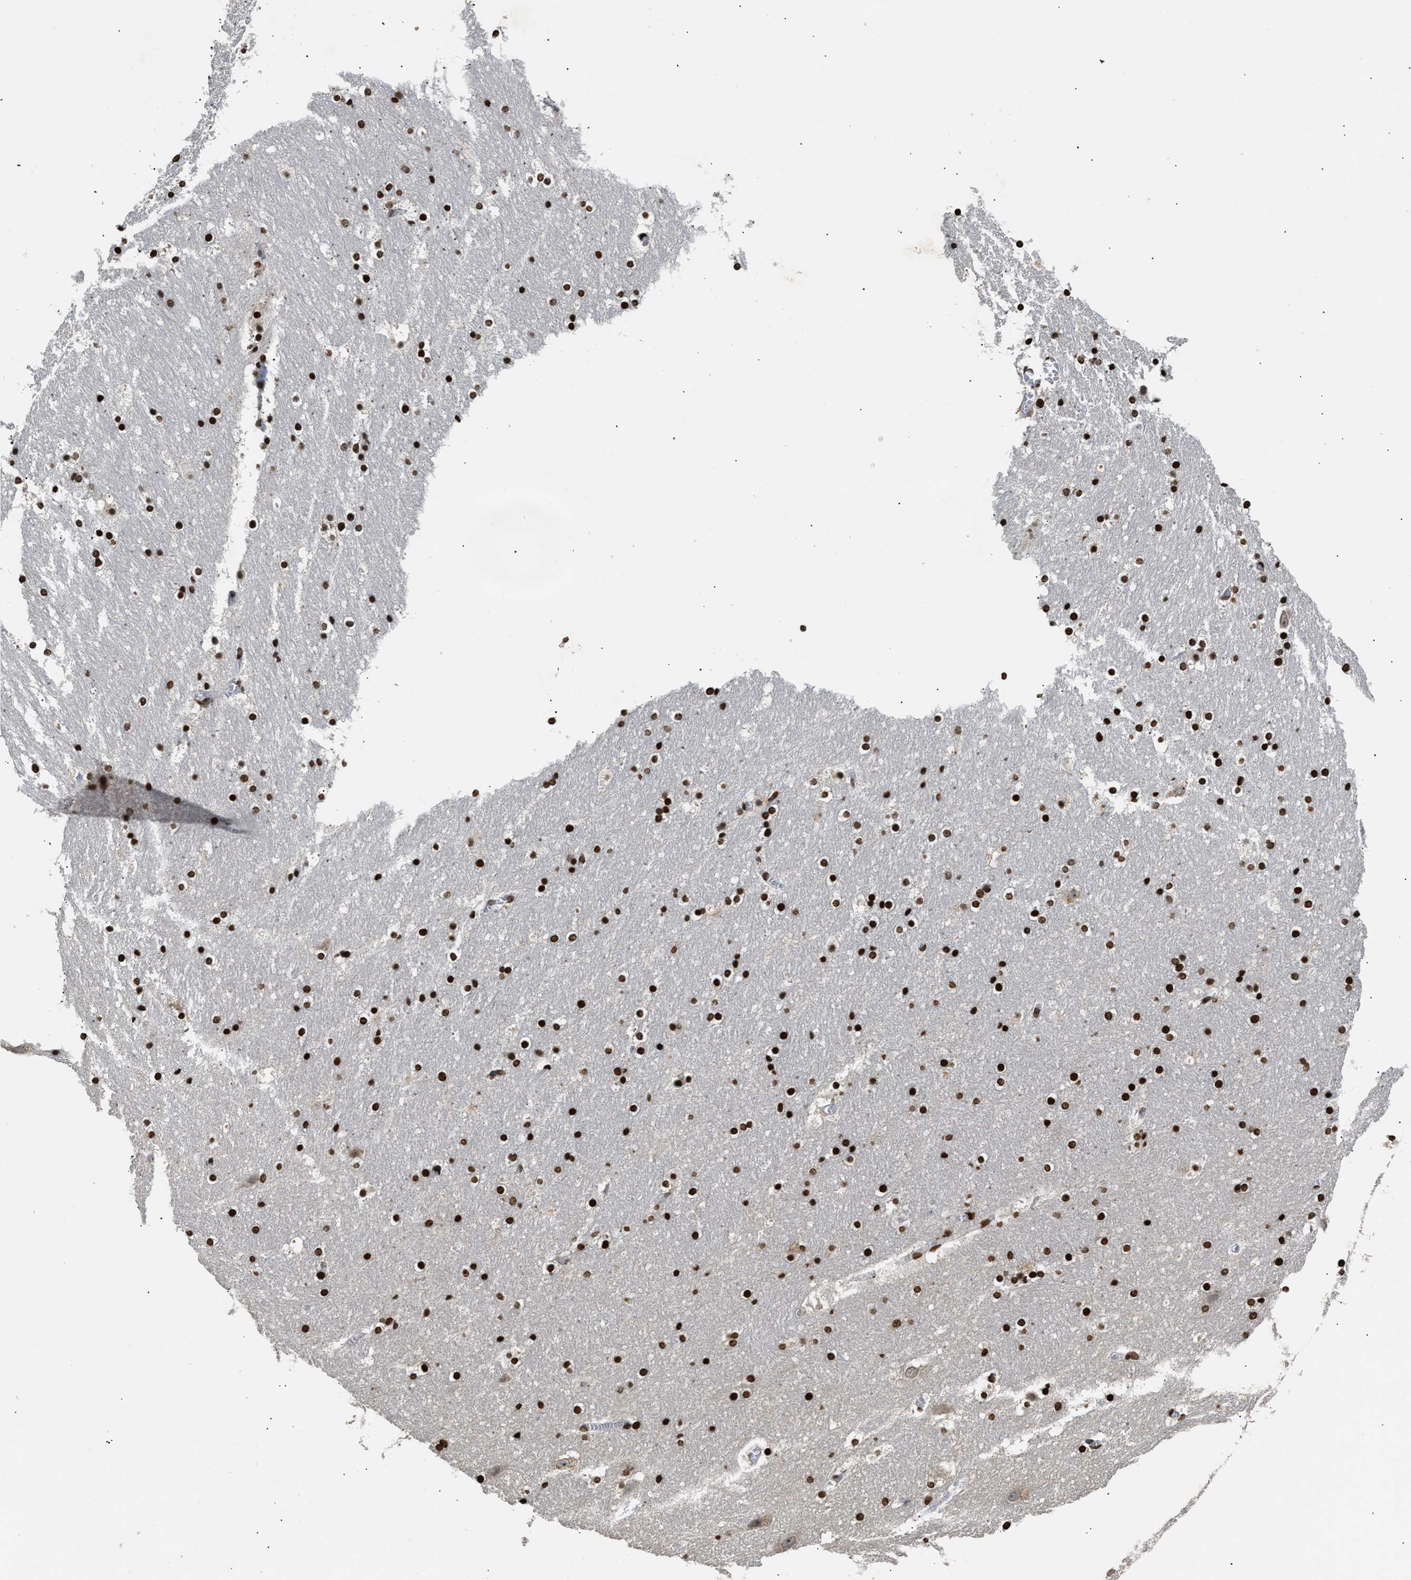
{"staining": {"intensity": "strong", "quantity": ">75%", "location": "nuclear"}, "tissue": "hippocampus", "cell_type": "Glial cells", "image_type": "normal", "snomed": [{"axis": "morphology", "description": "Normal tissue, NOS"}, {"axis": "topography", "description": "Hippocampus"}], "caption": "A histopathology image of hippocampus stained for a protein demonstrates strong nuclear brown staining in glial cells.", "gene": "DNASE1L3", "patient": {"sex": "male", "age": 45}}